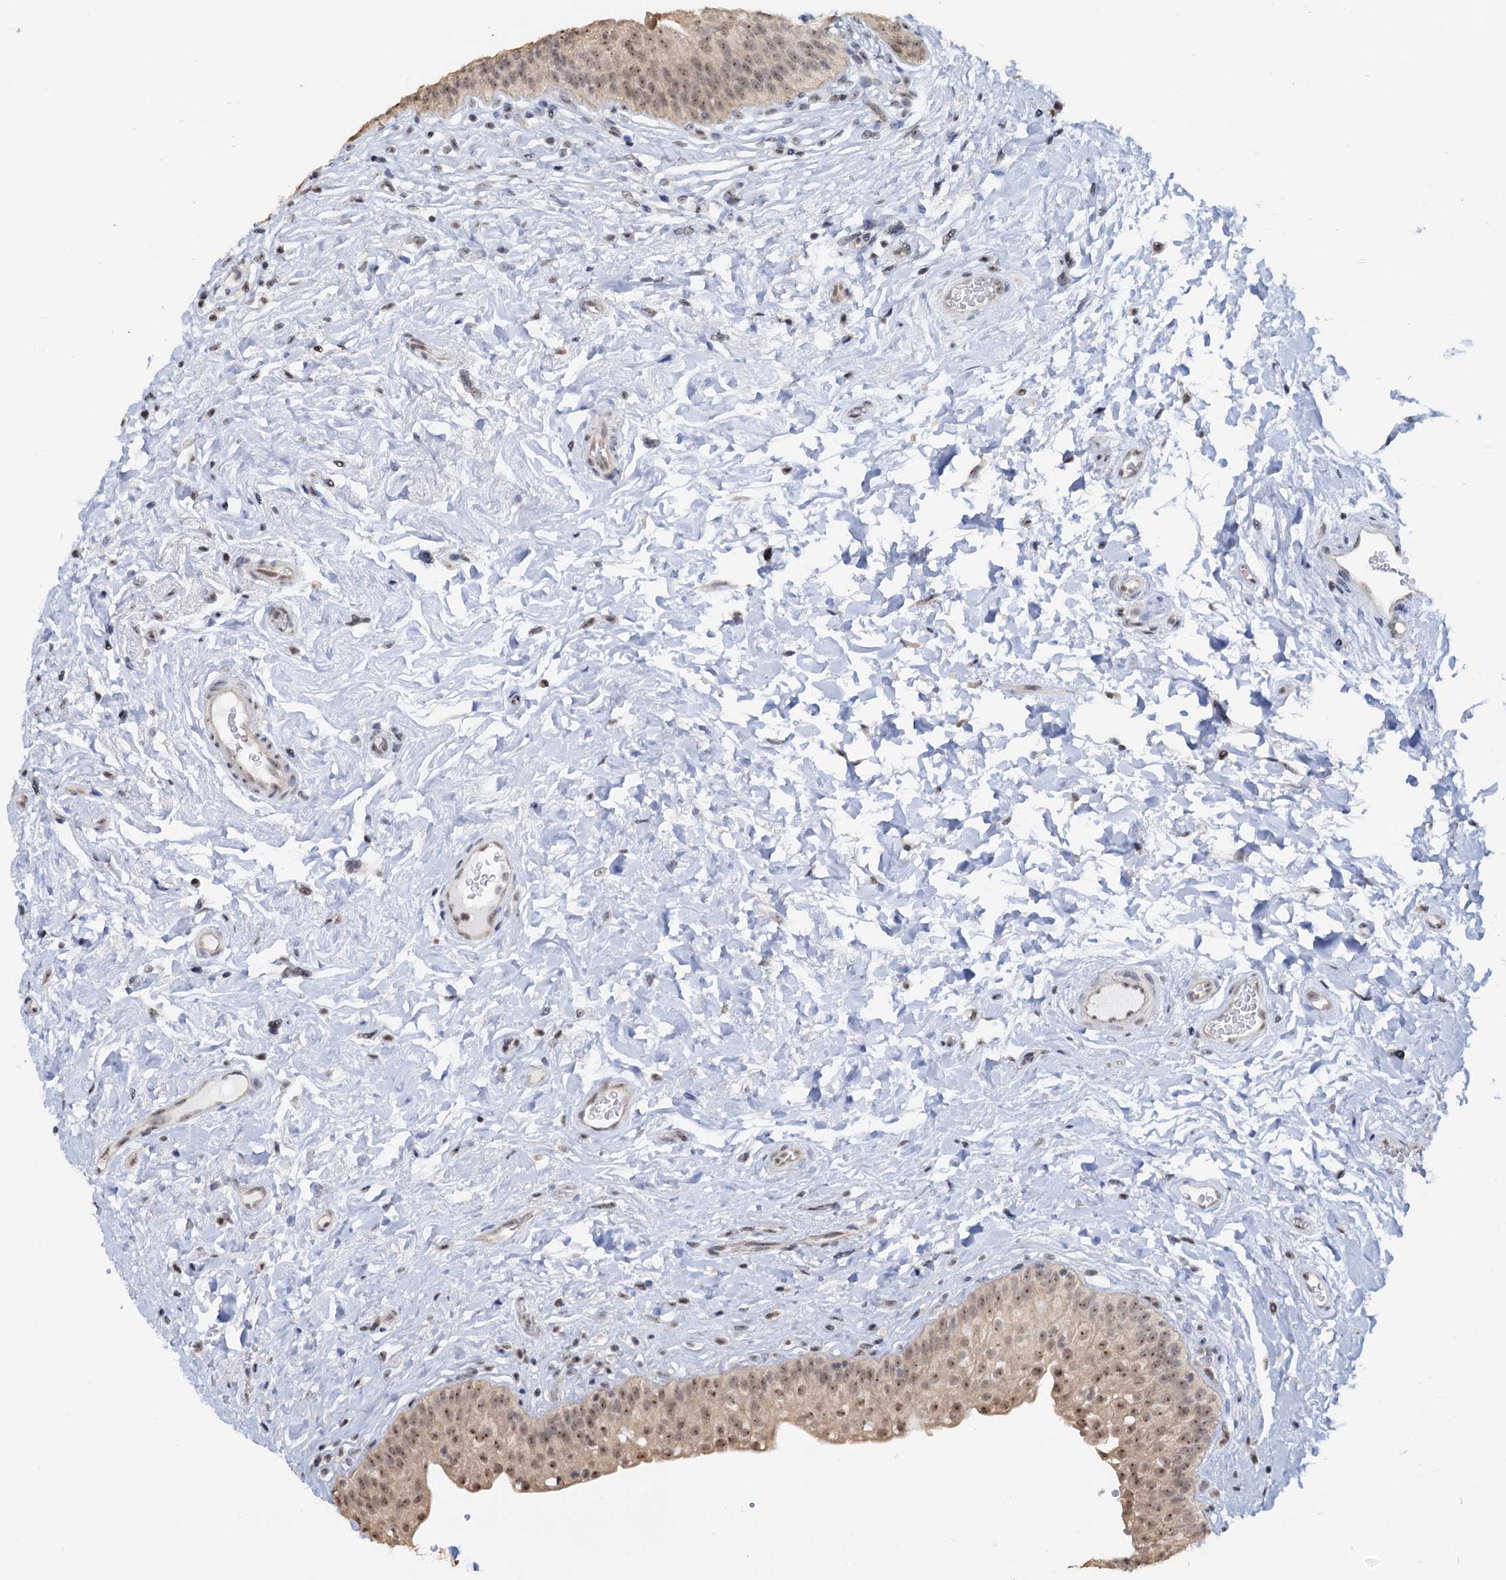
{"staining": {"intensity": "moderate", "quantity": ">75%", "location": "cytoplasmic/membranous,nuclear"}, "tissue": "urinary bladder", "cell_type": "Urothelial cells", "image_type": "normal", "snomed": [{"axis": "morphology", "description": "Normal tissue, NOS"}, {"axis": "topography", "description": "Urinary bladder"}], "caption": "Normal urinary bladder exhibits moderate cytoplasmic/membranous,nuclear staining in approximately >75% of urothelial cells The staining was performed using DAB (3,3'-diaminobenzidine), with brown indicating positive protein expression. Nuclei are stained blue with hematoxylin..", "gene": "NAT10", "patient": {"sex": "male", "age": 83}}